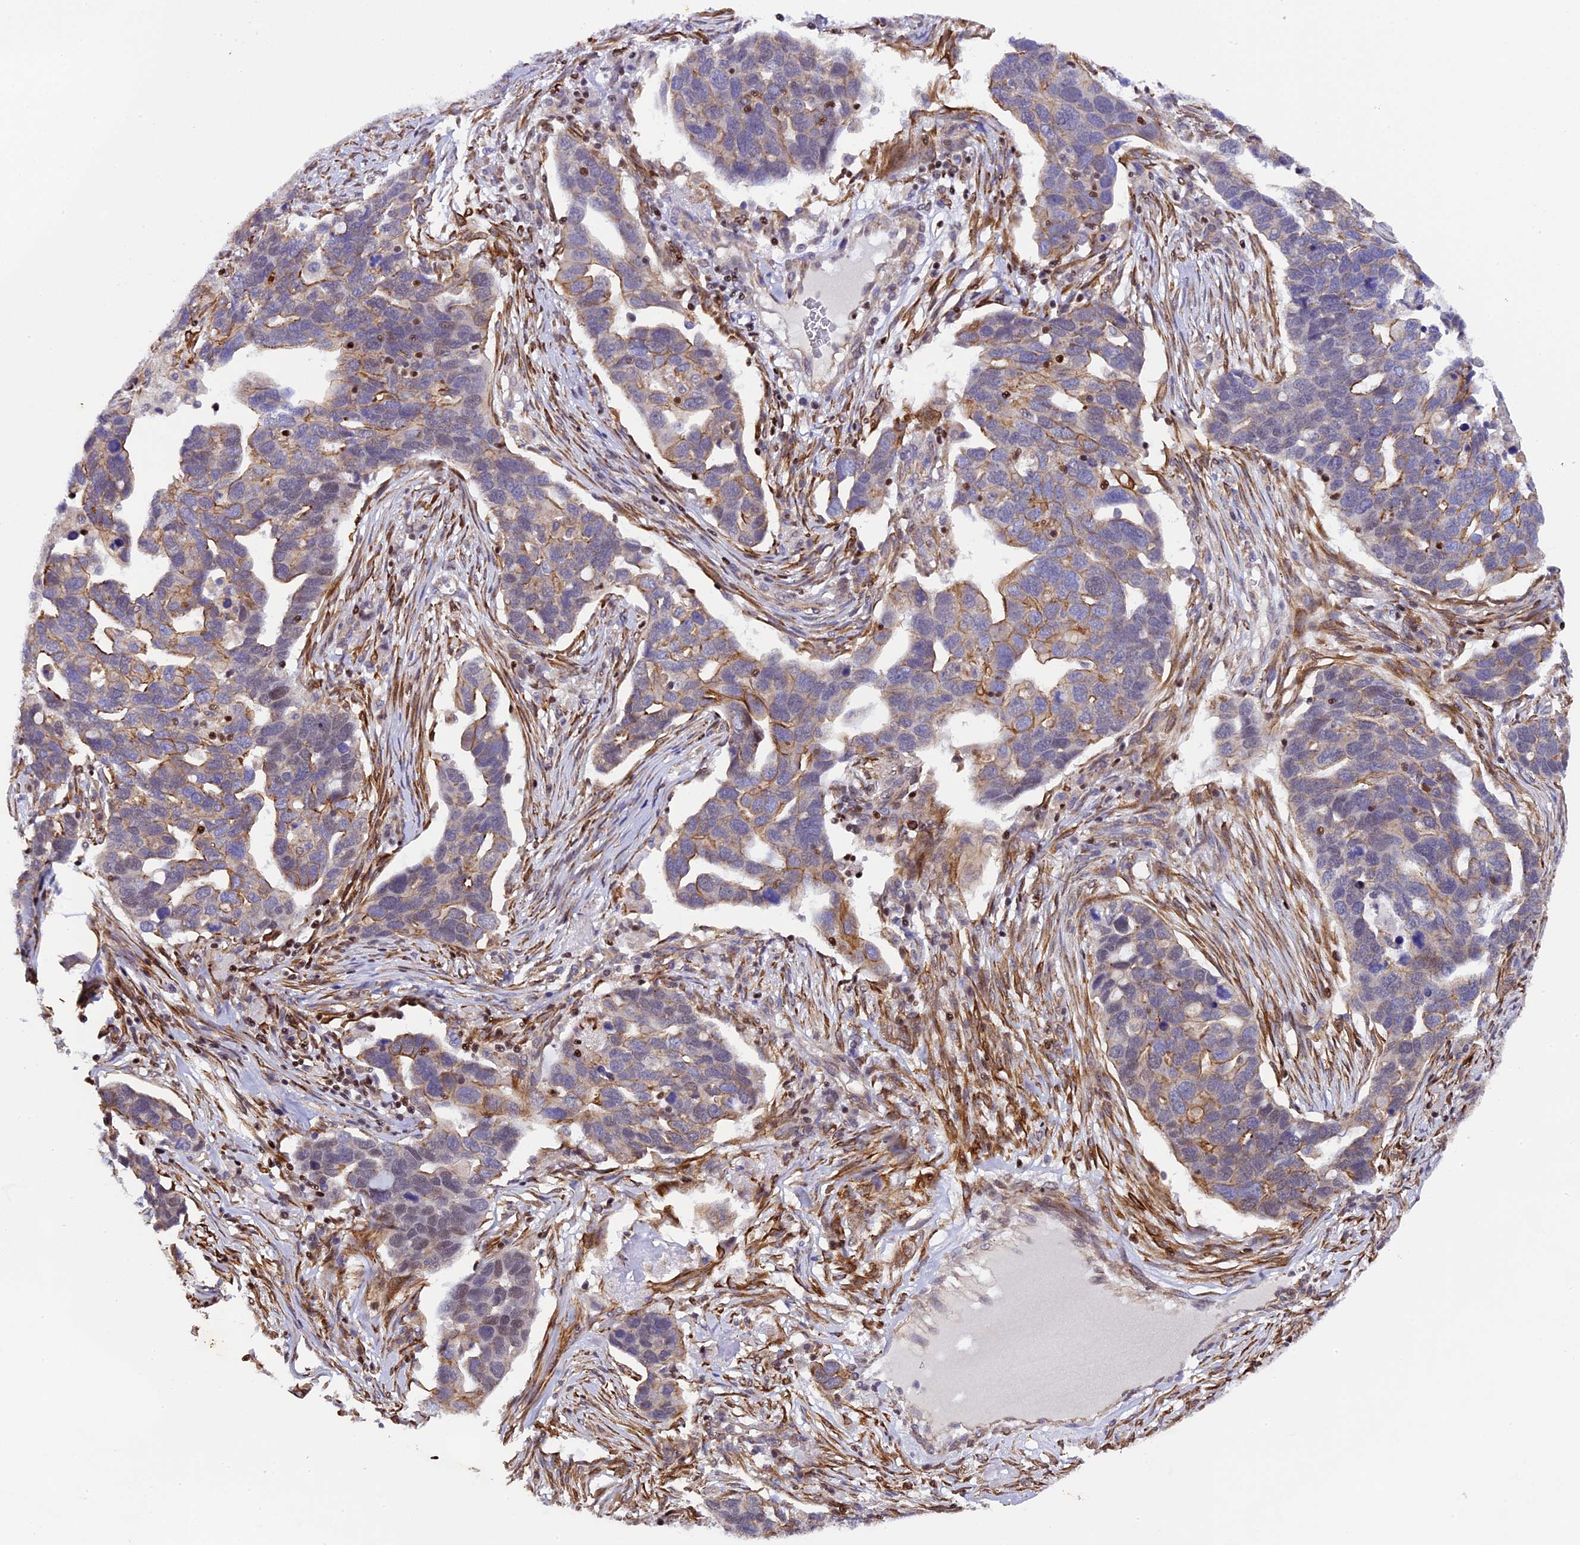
{"staining": {"intensity": "moderate", "quantity": "<25%", "location": "cytoplasmic/membranous"}, "tissue": "ovarian cancer", "cell_type": "Tumor cells", "image_type": "cancer", "snomed": [{"axis": "morphology", "description": "Cystadenocarcinoma, serous, NOS"}, {"axis": "topography", "description": "Ovary"}], "caption": "Protein staining by IHC exhibits moderate cytoplasmic/membranous staining in approximately <25% of tumor cells in ovarian cancer. The staining was performed using DAB to visualize the protein expression in brown, while the nuclei were stained in blue with hematoxylin (Magnification: 20x).", "gene": "SP4", "patient": {"sex": "female", "age": 54}}